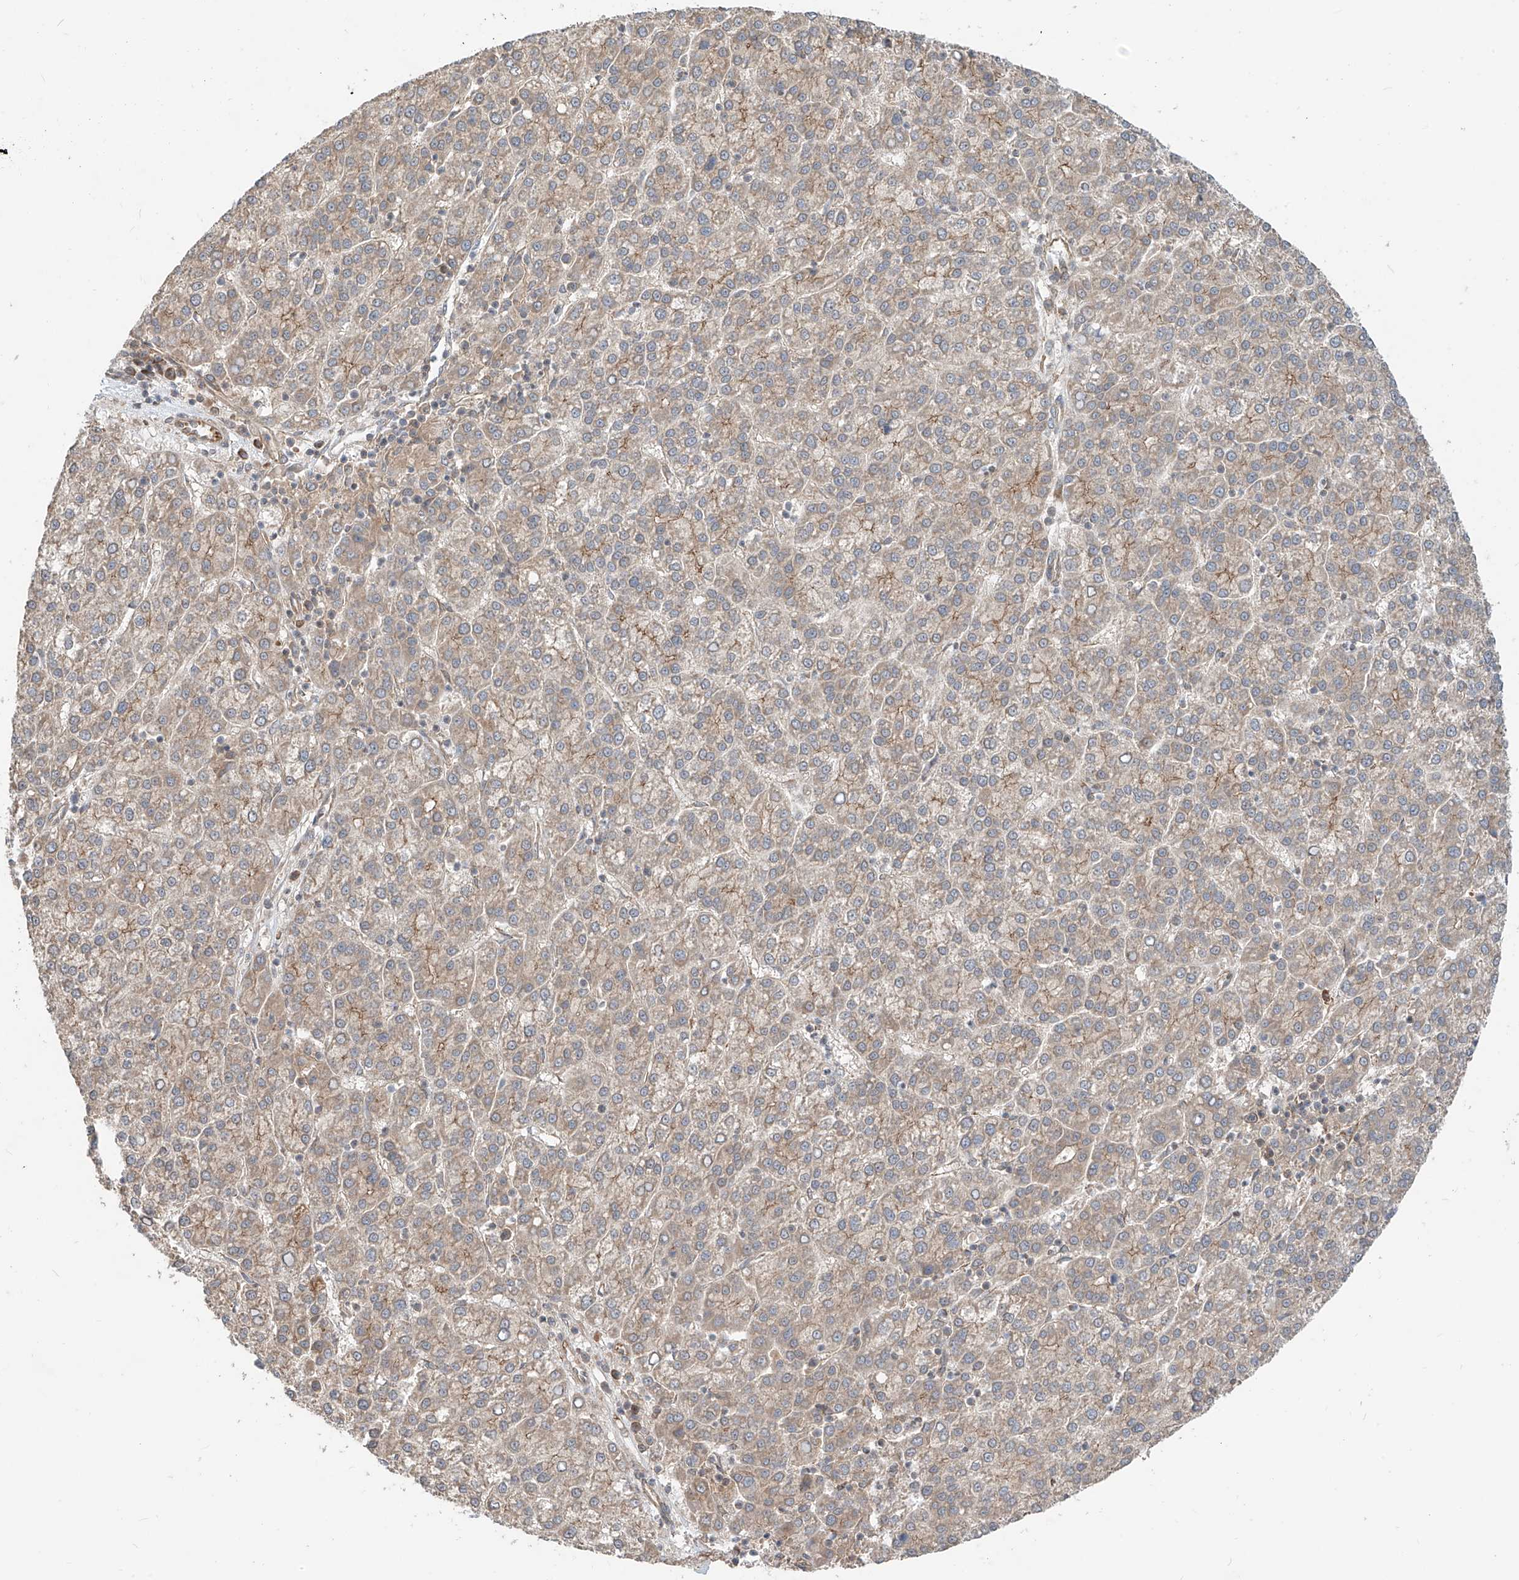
{"staining": {"intensity": "weak", "quantity": ">75%", "location": "cytoplasmic/membranous"}, "tissue": "liver cancer", "cell_type": "Tumor cells", "image_type": "cancer", "snomed": [{"axis": "morphology", "description": "Carcinoma, Hepatocellular, NOS"}, {"axis": "topography", "description": "Liver"}], "caption": "The histopathology image displays staining of liver cancer, revealing weak cytoplasmic/membranous protein positivity (brown color) within tumor cells. (Brightfield microscopy of DAB IHC at high magnification).", "gene": "MTUS2", "patient": {"sex": "female", "age": 58}}